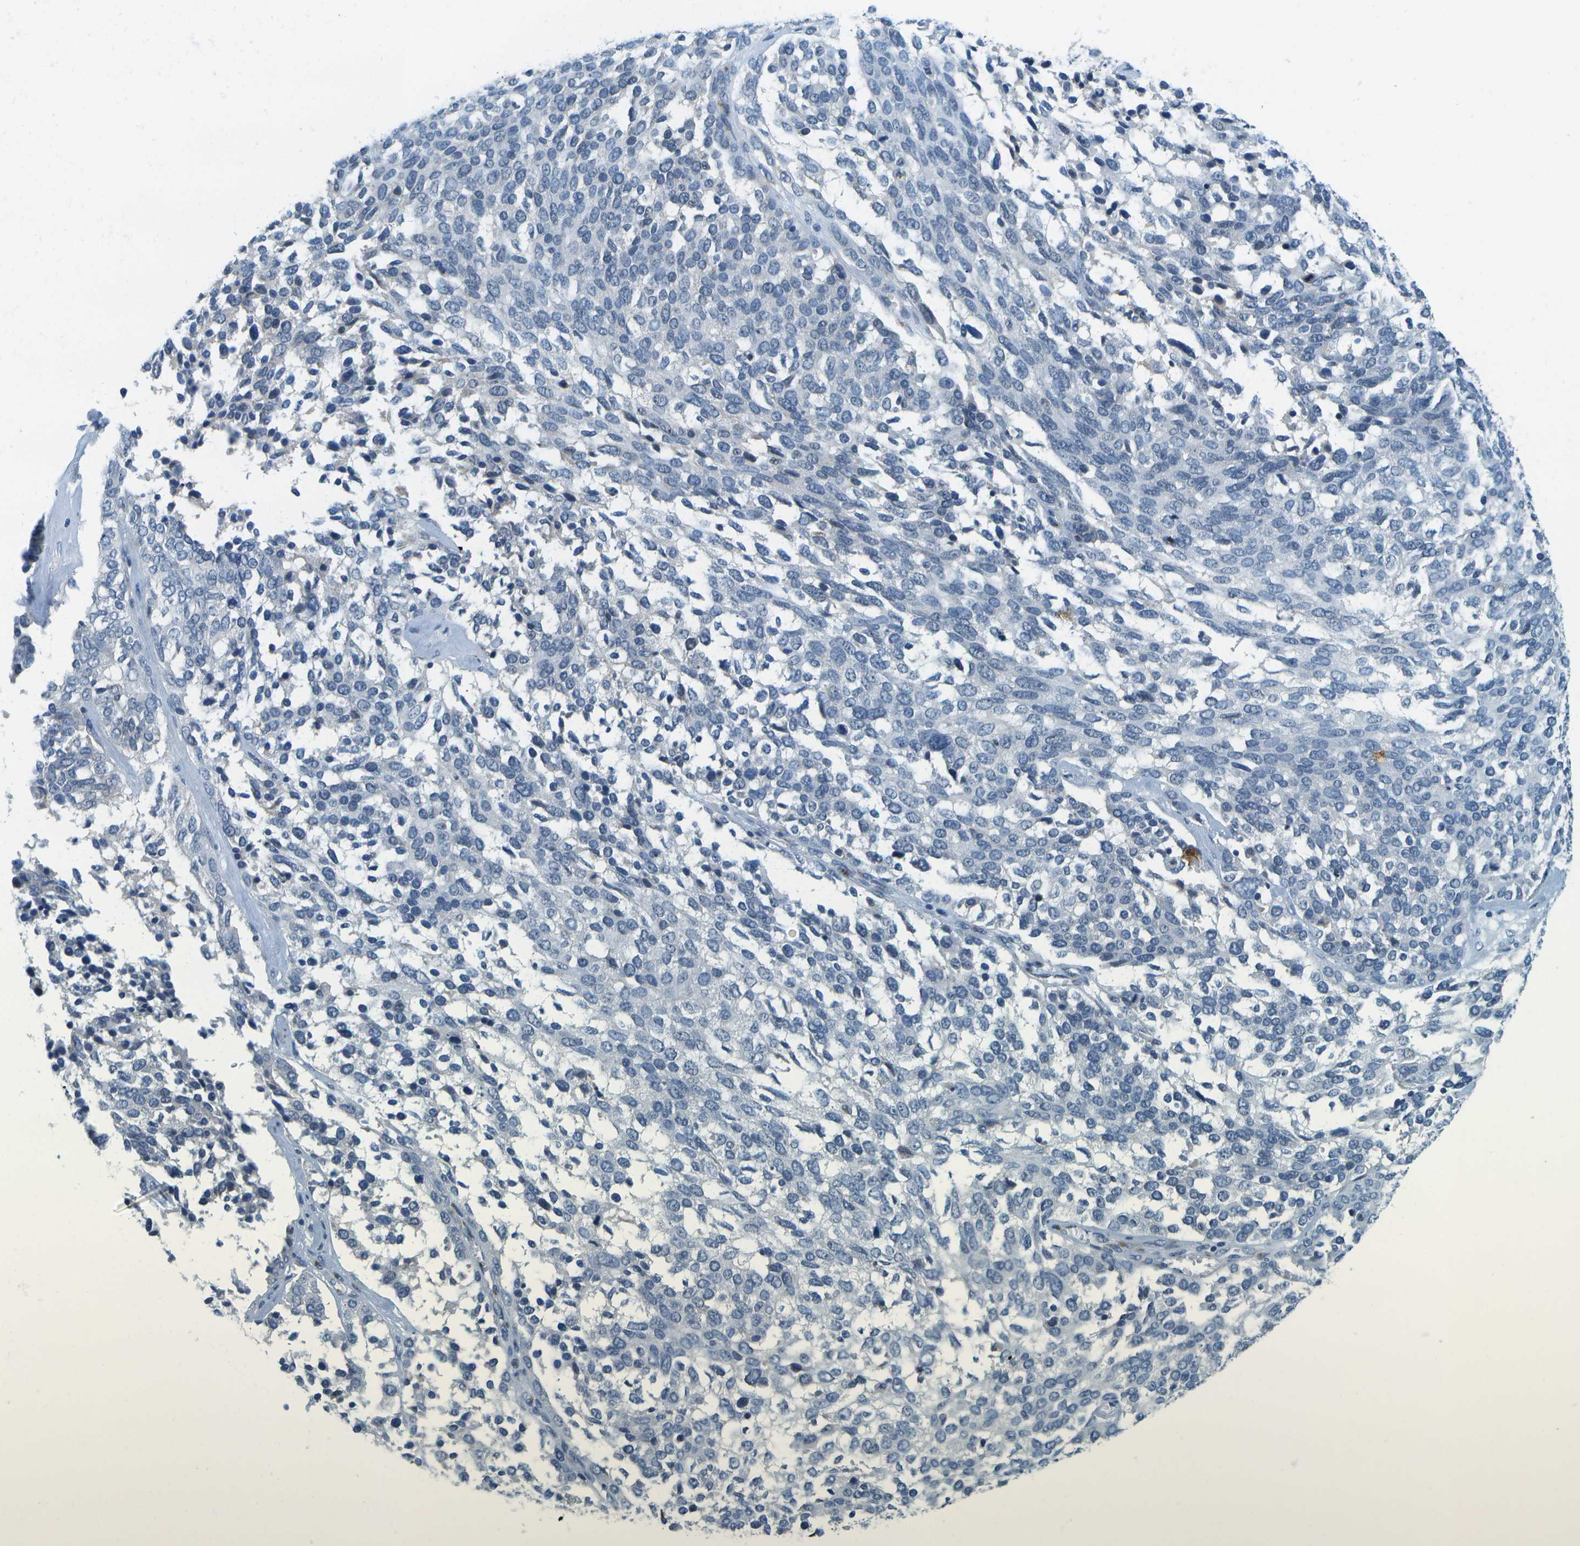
{"staining": {"intensity": "negative", "quantity": "none", "location": "none"}, "tissue": "ovarian cancer", "cell_type": "Tumor cells", "image_type": "cancer", "snomed": [{"axis": "morphology", "description": "Cystadenocarcinoma, serous, NOS"}, {"axis": "topography", "description": "Ovary"}], "caption": "High magnification brightfield microscopy of ovarian cancer (serous cystadenocarcinoma) stained with DAB (brown) and counterstained with hematoxylin (blue): tumor cells show no significant positivity.", "gene": "RASGRP2", "patient": {"sex": "female", "age": 44}}